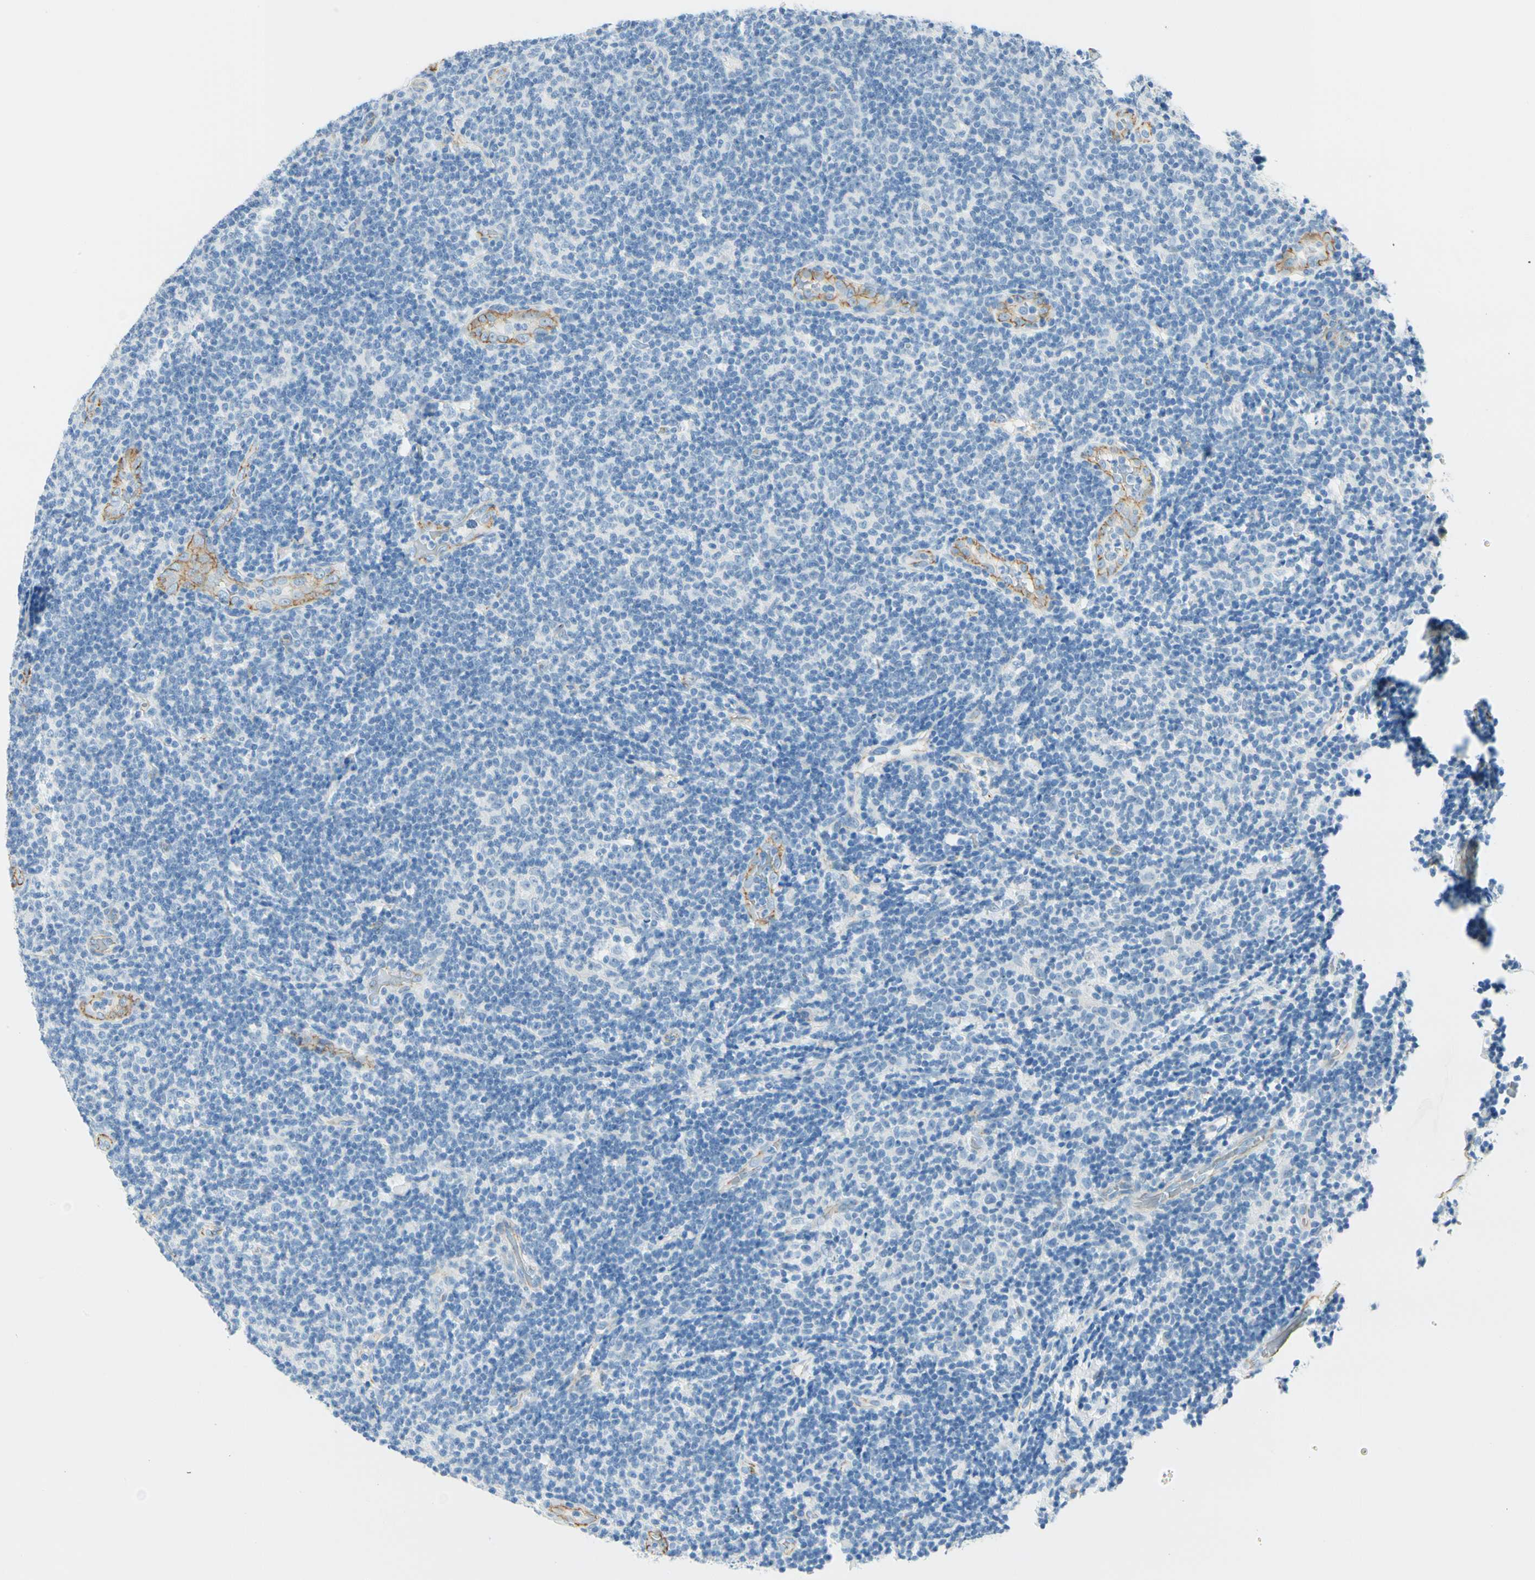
{"staining": {"intensity": "negative", "quantity": "none", "location": "none"}, "tissue": "lymphoma", "cell_type": "Tumor cells", "image_type": "cancer", "snomed": [{"axis": "morphology", "description": "Malignant lymphoma, non-Hodgkin's type, Low grade"}, {"axis": "topography", "description": "Lymph node"}], "caption": "A high-resolution micrograph shows immunohistochemistry (IHC) staining of low-grade malignant lymphoma, non-Hodgkin's type, which exhibits no significant positivity in tumor cells.", "gene": "VPS9D1", "patient": {"sex": "male", "age": 83}}